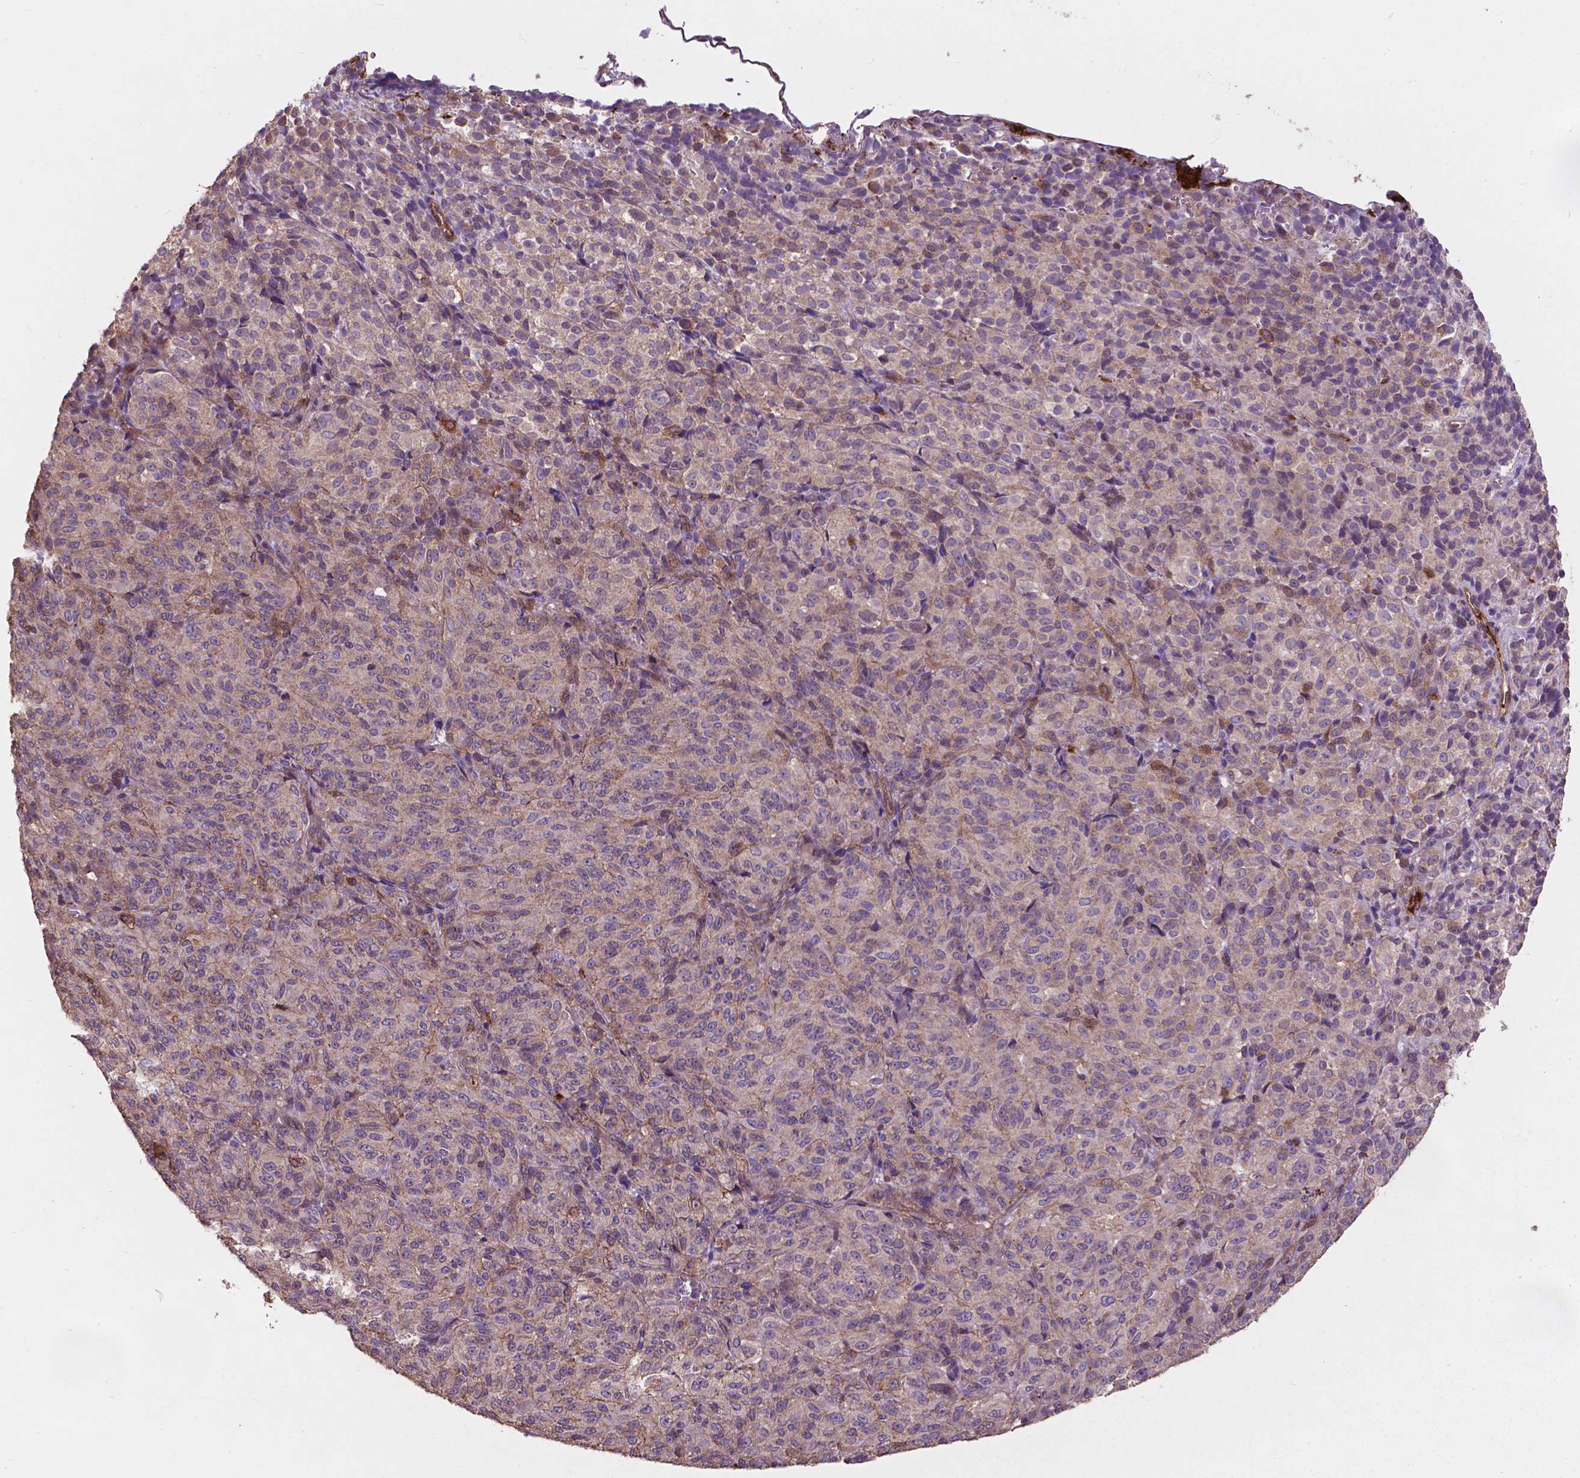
{"staining": {"intensity": "negative", "quantity": "none", "location": "none"}, "tissue": "melanoma", "cell_type": "Tumor cells", "image_type": "cancer", "snomed": [{"axis": "morphology", "description": "Malignant melanoma, Metastatic site"}, {"axis": "topography", "description": "Brain"}], "caption": "Immunohistochemistry of malignant melanoma (metastatic site) reveals no positivity in tumor cells.", "gene": "PDLIM1", "patient": {"sex": "female", "age": 56}}